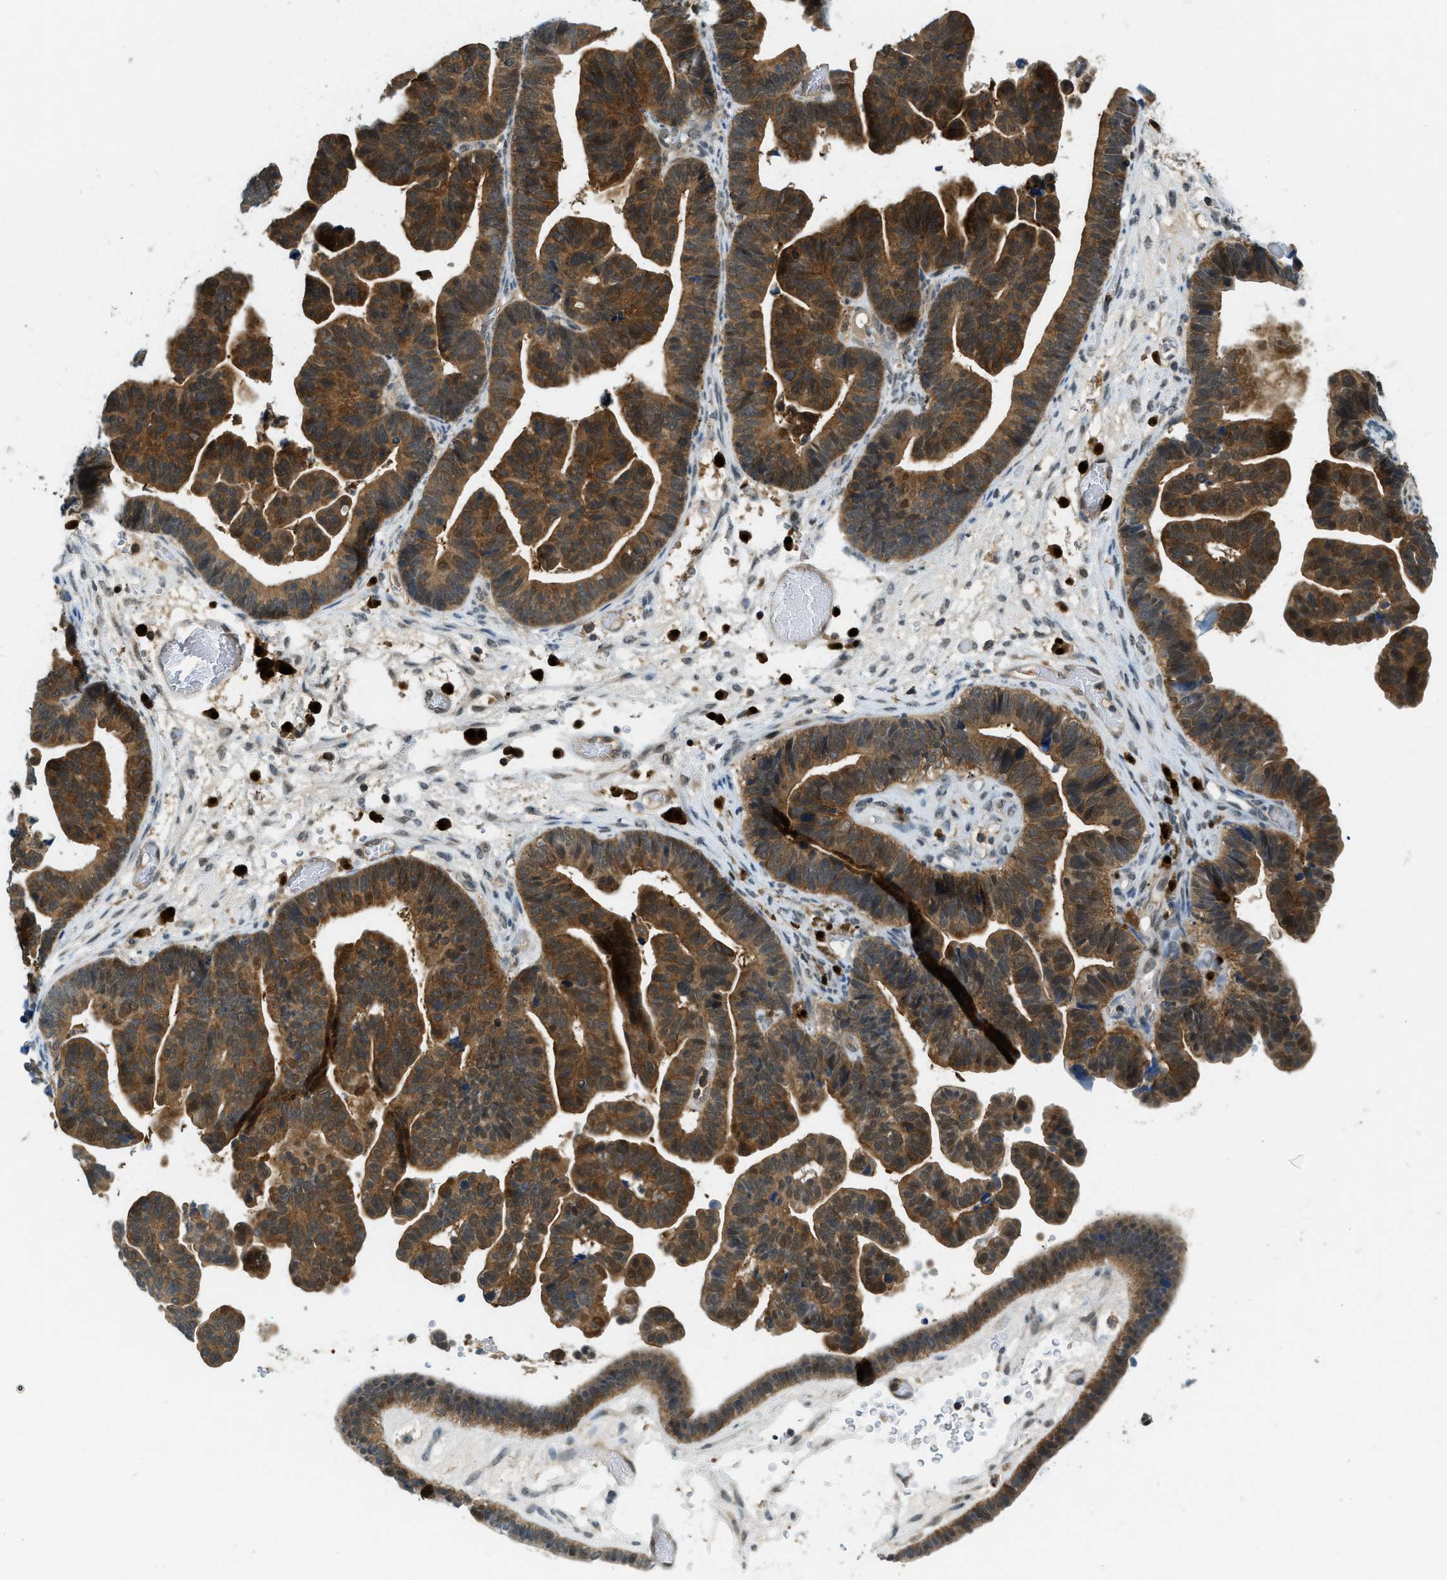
{"staining": {"intensity": "strong", "quantity": ">75%", "location": "cytoplasmic/membranous,nuclear"}, "tissue": "ovarian cancer", "cell_type": "Tumor cells", "image_type": "cancer", "snomed": [{"axis": "morphology", "description": "Cystadenocarcinoma, serous, NOS"}, {"axis": "topography", "description": "Ovary"}], "caption": "Ovarian cancer (serous cystadenocarcinoma) stained with a brown dye reveals strong cytoplasmic/membranous and nuclear positive expression in about >75% of tumor cells.", "gene": "GMPPB", "patient": {"sex": "female", "age": 56}}